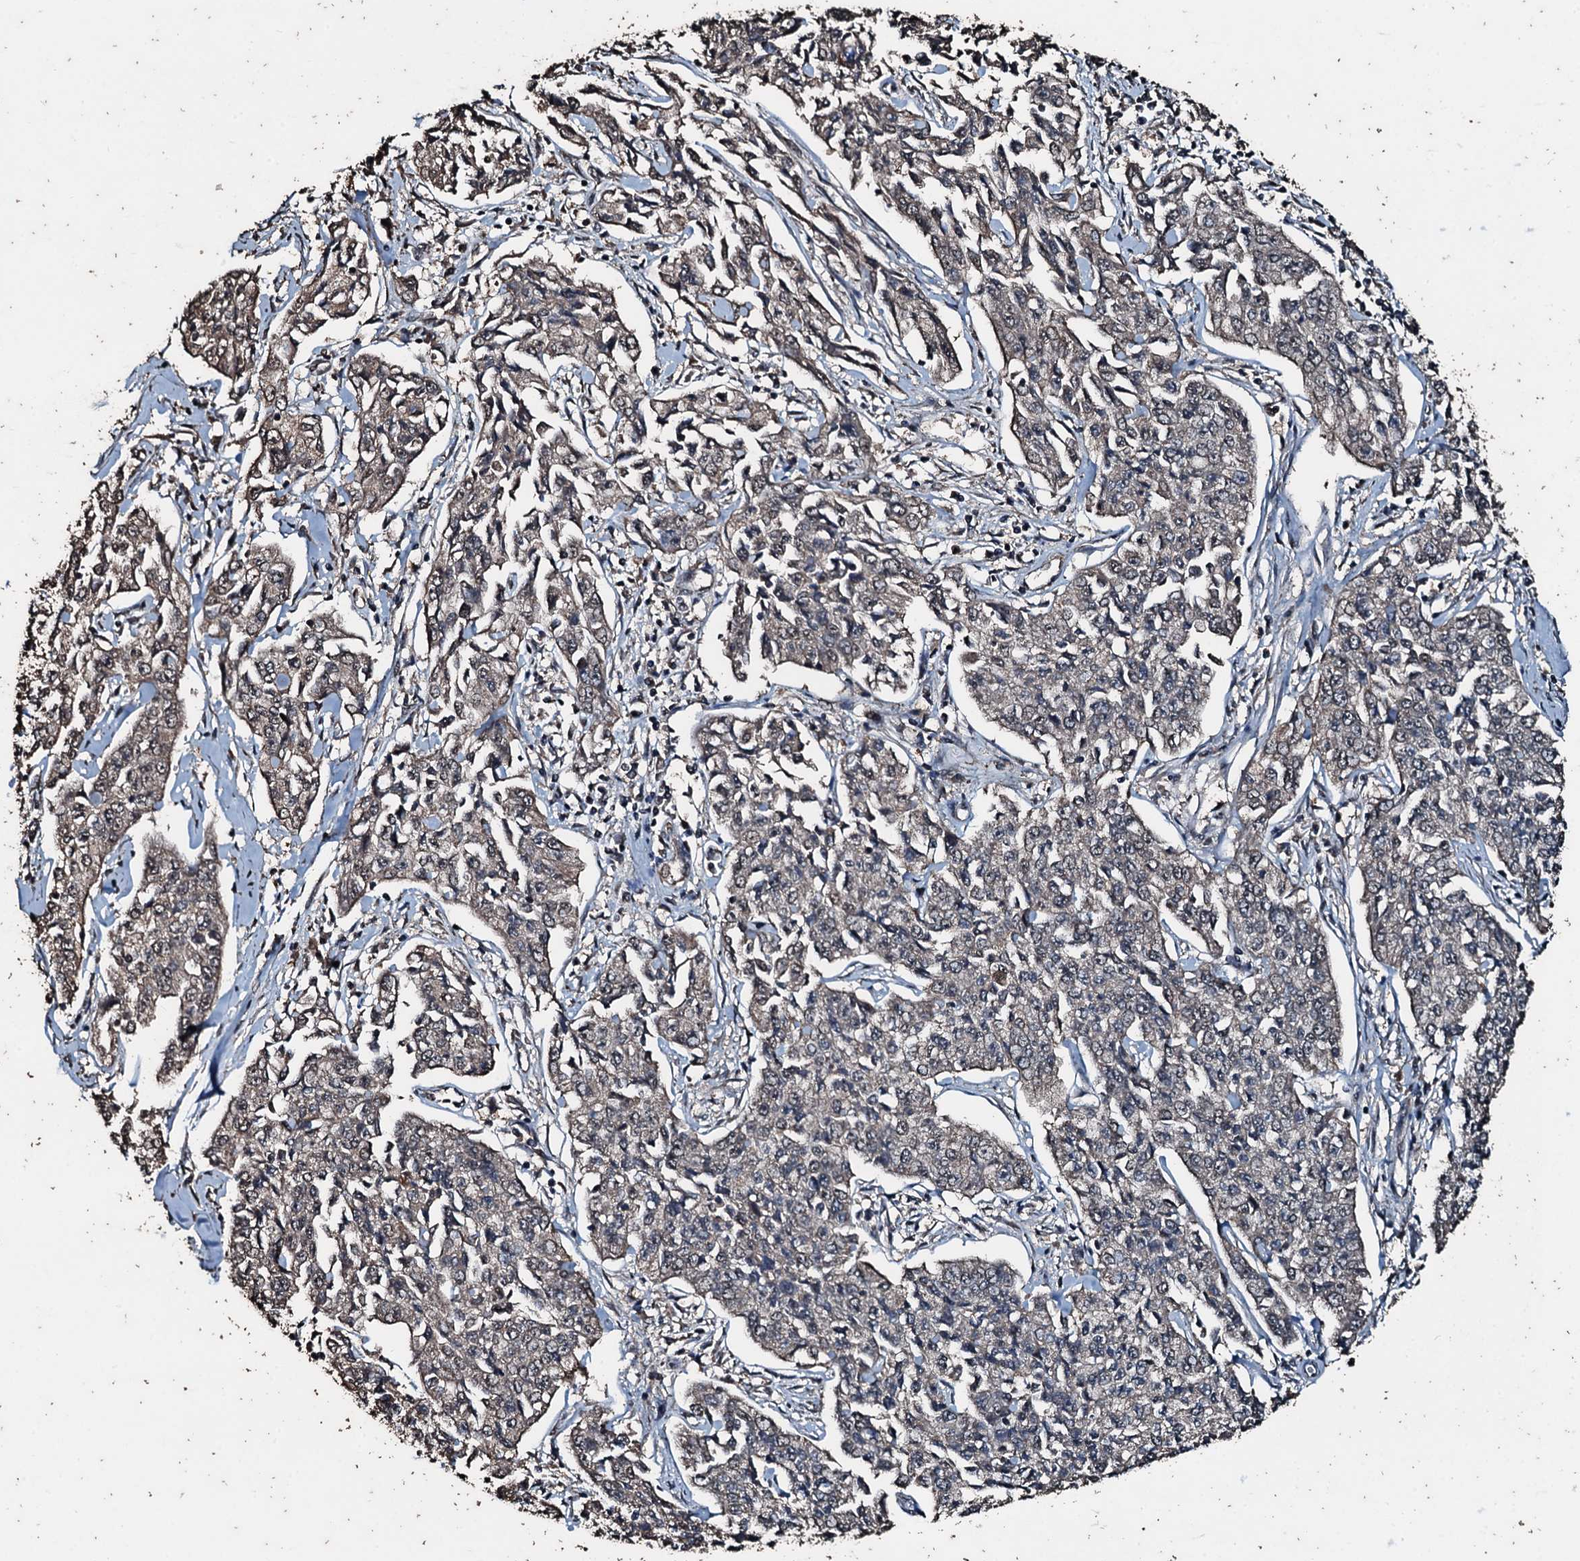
{"staining": {"intensity": "weak", "quantity": "25%-75%", "location": "cytoplasmic/membranous"}, "tissue": "cervical cancer", "cell_type": "Tumor cells", "image_type": "cancer", "snomed": [{"axis": "morphology", "description": "Squamous cell carcinoma, NOS"}, {"axis": "topography", "description": "Cervix"}], "caption": "The photomicrograph demonstrates immunohistochemical staining of cervical cancer (squamous cell carcinoma). There is weak cytoplasmic/membranous staining is present in about 25%-75% of tumor cells. The protein is stained brown, and the nuclei are stained in blue (DAB (3,3'-diaminobenzidine) IHC with brightfield microscopy, high magnification).", "gene": "FAAP24", "patient": {"sex": "female", "age": 35}}